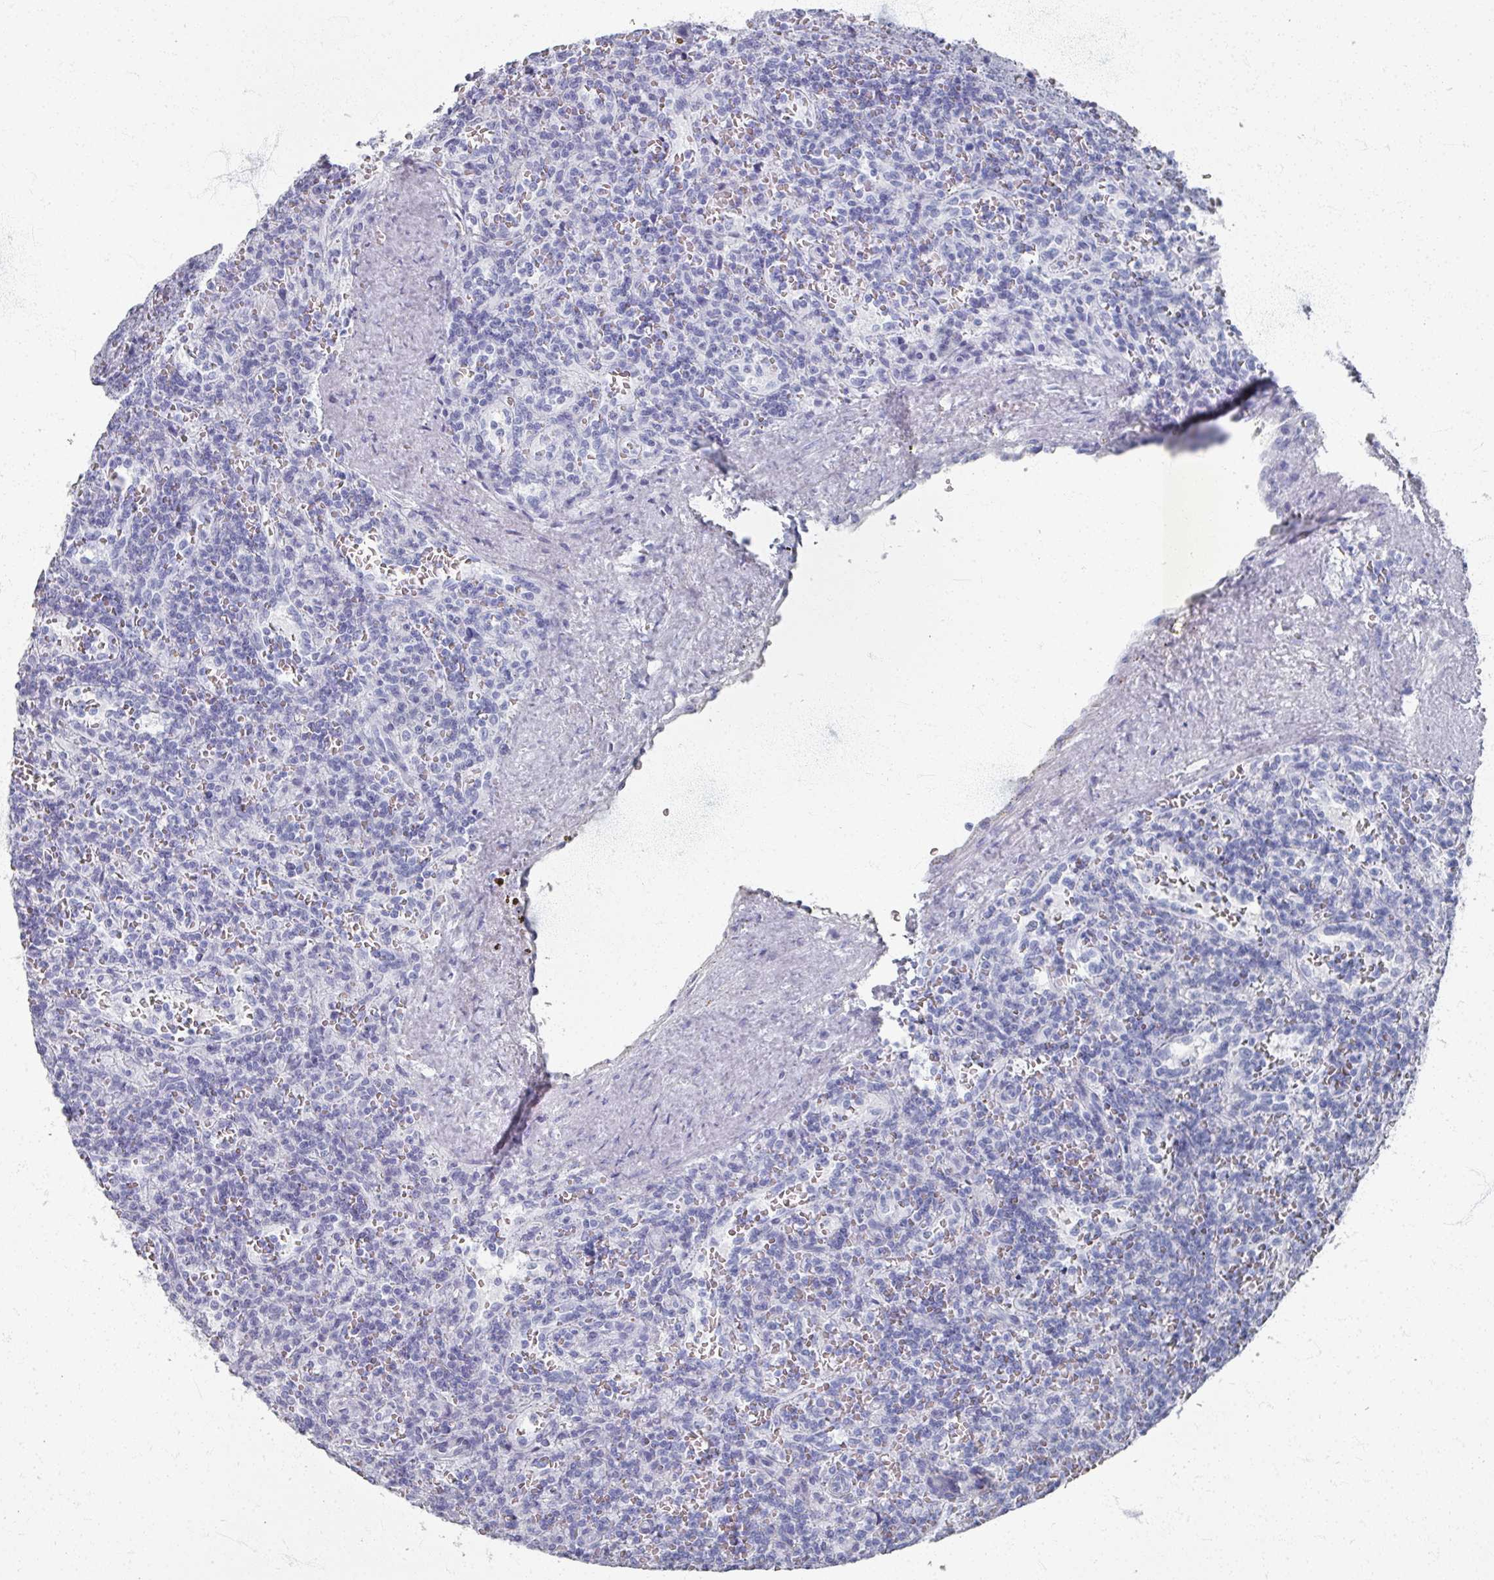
{"staining": {"intensity": "negative", "quantity": "none", "location": "none"}, "tissue": "lymphoma", "cell_type": "Tumor cells", "image_type": "cancer", "snomed": [{"axis": "morphology", "description": "Malignant lymphoma, non-Hodgkin's type, Low grade"}, {"axis": "topography", "description": "Spleen"}], "caption": "Immunohistochemistry (IHC) of low-grade malignant lymphoma, non-Hodgkin's type demonstrates no positivity in tumor cells. The staining was performed using DAB (3,3'-diaminobenzidine) to visualize the protein expression in brown, while the nuclei were stained in blue with hematoxylin (Magnification: 20x).", "gene": "PSKH1", "patient": {"sex": "male", "age": 73}}